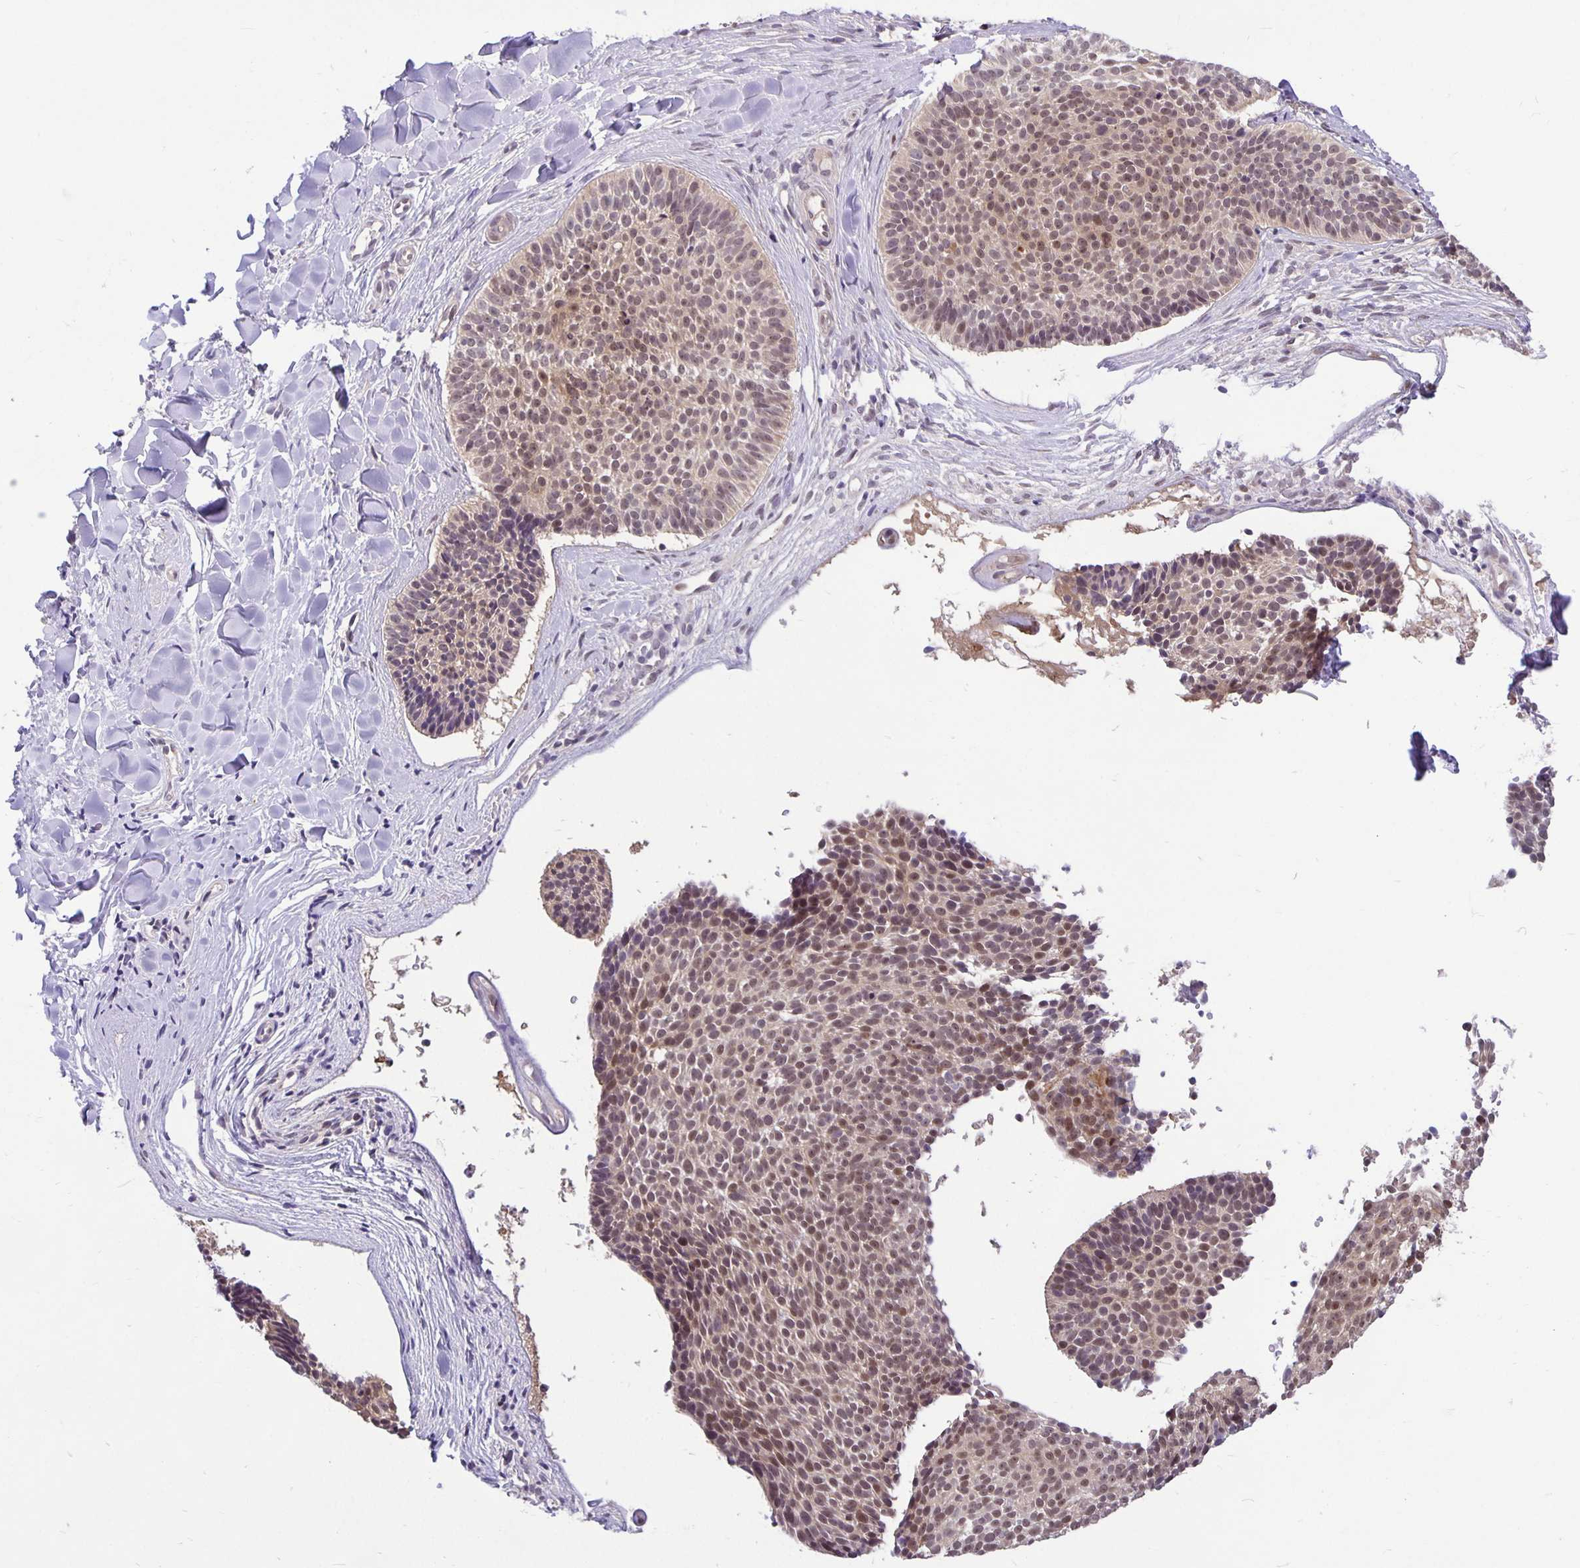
{"staining": {"intensity": "weak", "quantity": "25%-75%", "location": "nuclear"}, "tissue": "skin cancer", "cell_type": "Tumor cells", "image_type": "cancer", "snomed": [{"axis": "morphology", "description": "Basal cell carcinoma"}, {"axis": "topography", "description": "Skin"}], "caption": "High-magnification brightfield microscopy of skin cancer (basal cell carcinoma) stained with DAB (3,3'-diaminobenzidine) (brown) and counterstained with hematoxylin (blue). tumor cells exhibit weak nuclear staining is appreciated in approximately25%-75% of cells.", "gene": "TAX1BP3", "patient": {"sex": "male", "age": 82}}